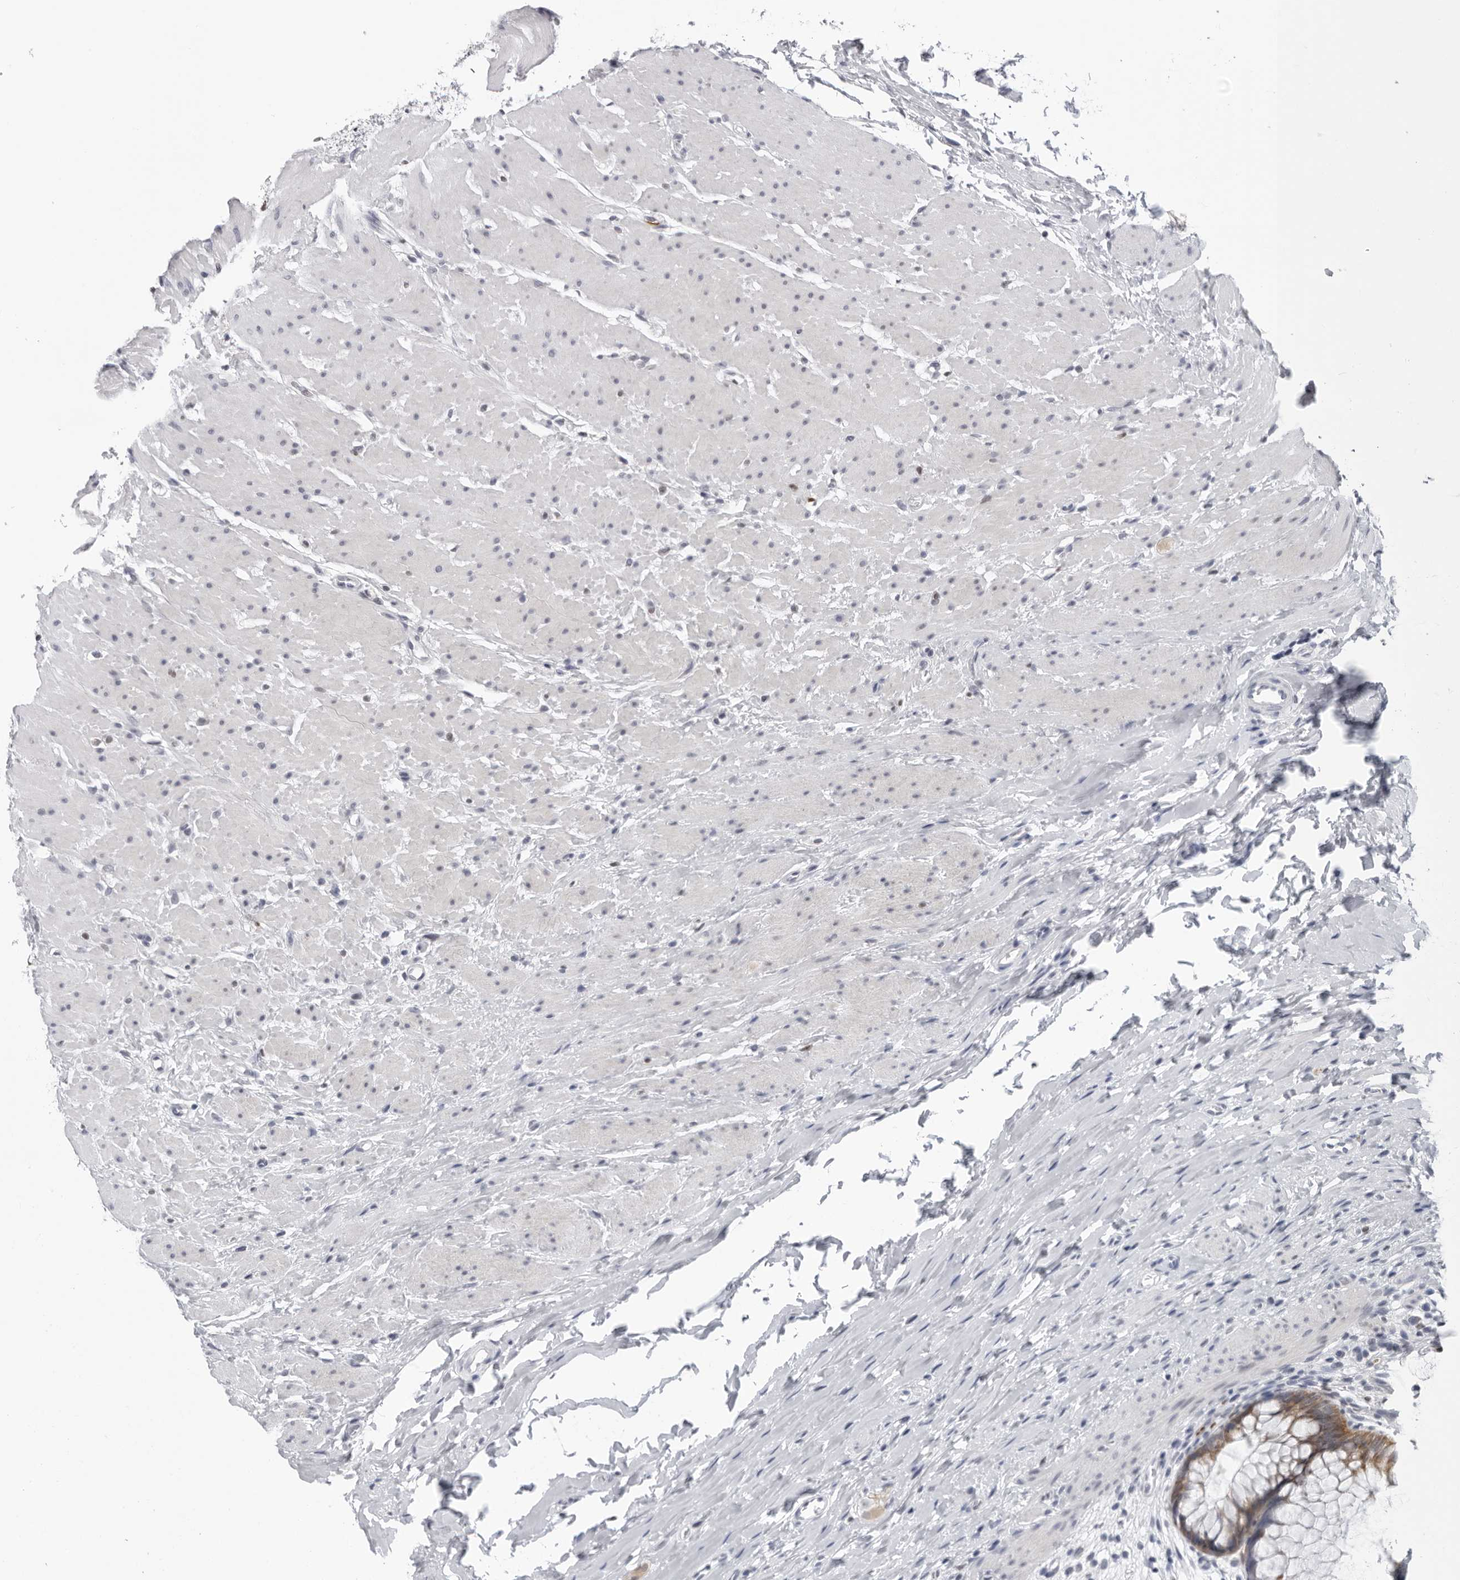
{"staining": {"intensity": "negative", "quantity": "none", "location": "none"}, "tissue": "colon", "cell_type": "Endothelial cells", "image_type": "normal", "snomed": [{"axis": "morphology", "description": "Normal tissue, NOS"}, {"axis": "topography", "description": "Colon"}], "caption": "DAB (3,3'-diaminobenzidine) immunohistochemical staining of normal human colon demonstrates no significant expression in endothelial cells.", "gene": "CPT2", "patient": {"sex": "female", "age": 62}}